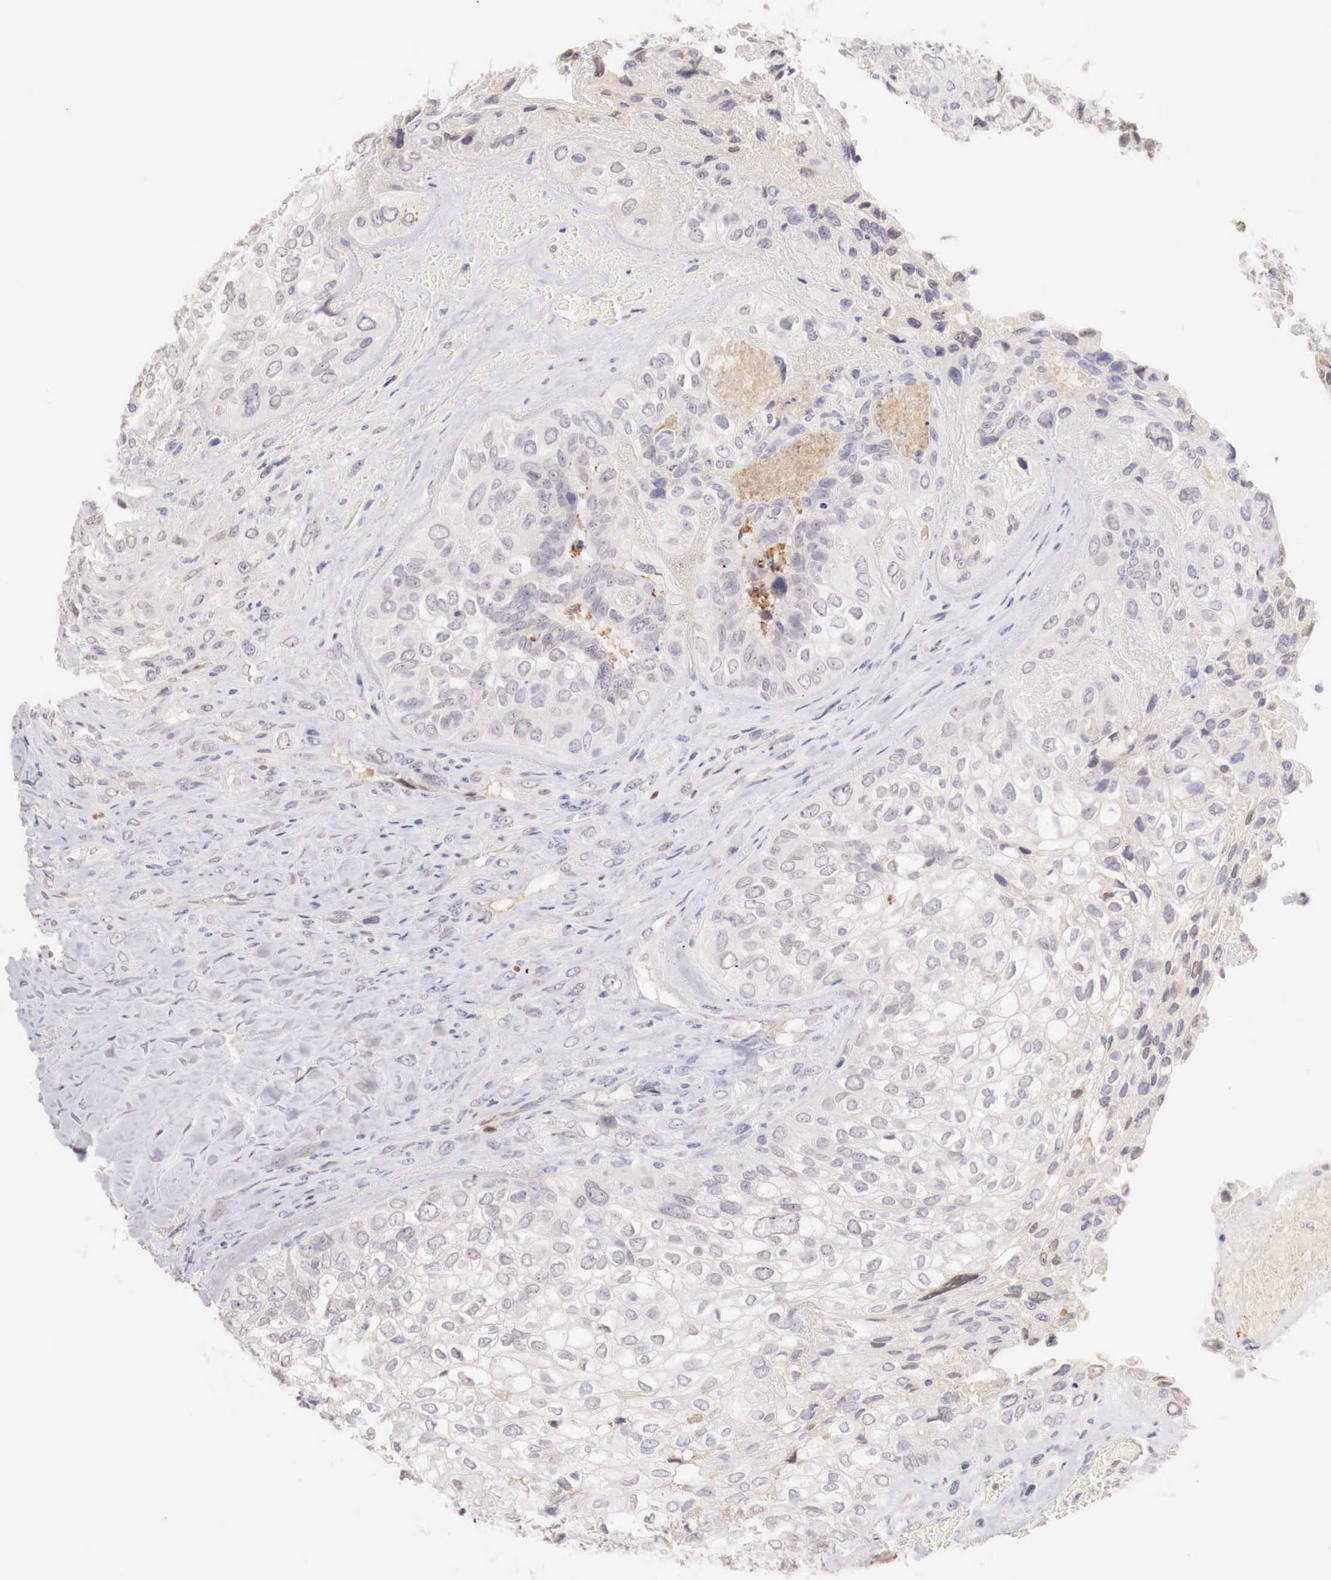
{"staining": {"intensity": "negative", "quantity": "none", "location": "none"}, "tissue": "breast cancer", "cell_type": "Tumor cells", "image_type": "cancer", "snomed": [{"axis": "morphology", "description": "Neoplasm, malignant, NOS"}, {"axis": "topography", "description": "Breast"}], "caption": "Tumor cells show no significant staining in breast cancer (neoplasm (malignant)).", "gene": "GATA1", "patient": {"sex": "female", "age": 50}}